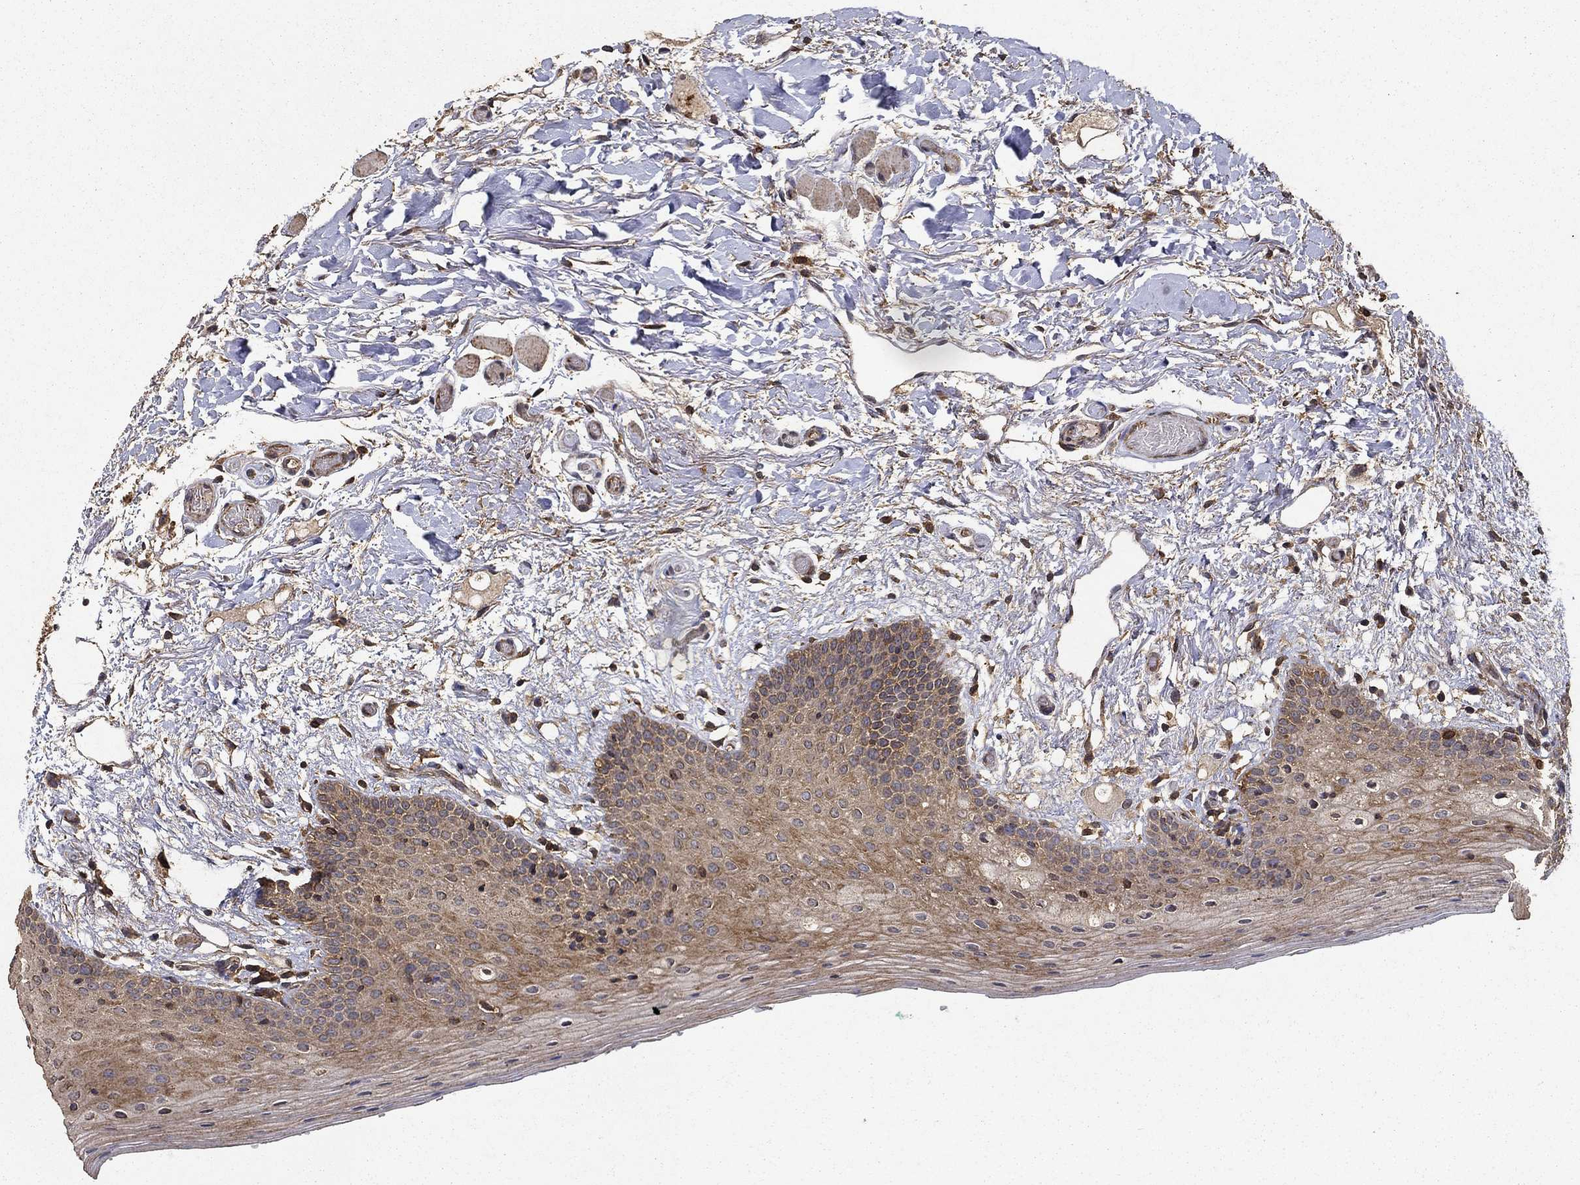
{"staining": {"intensity": "moderate", "quantity": ">75%", "location": "cytoplasmic/membranous"}, "tissue": "oral mucosa", "cell_type": "Squamous epithelial cells", "image_type": "normal", "snomed": [{"axis": "morphology", "description": "Normal tissue, NOS"}, {"axis": "topography", "description": "Oral tissue"}, {"axis": "topography", "description": "Tounge, NOS"}], "caption": "IHC micrograph of unremarkable oral mucosa stained for a protein (brown), which displays medium levels of moderate cytoplasmic/membranous expression in about >75% of squamous epithelial cells.", "gene": "IFRD1", "patient": {"sex": "female", "age": 86}}